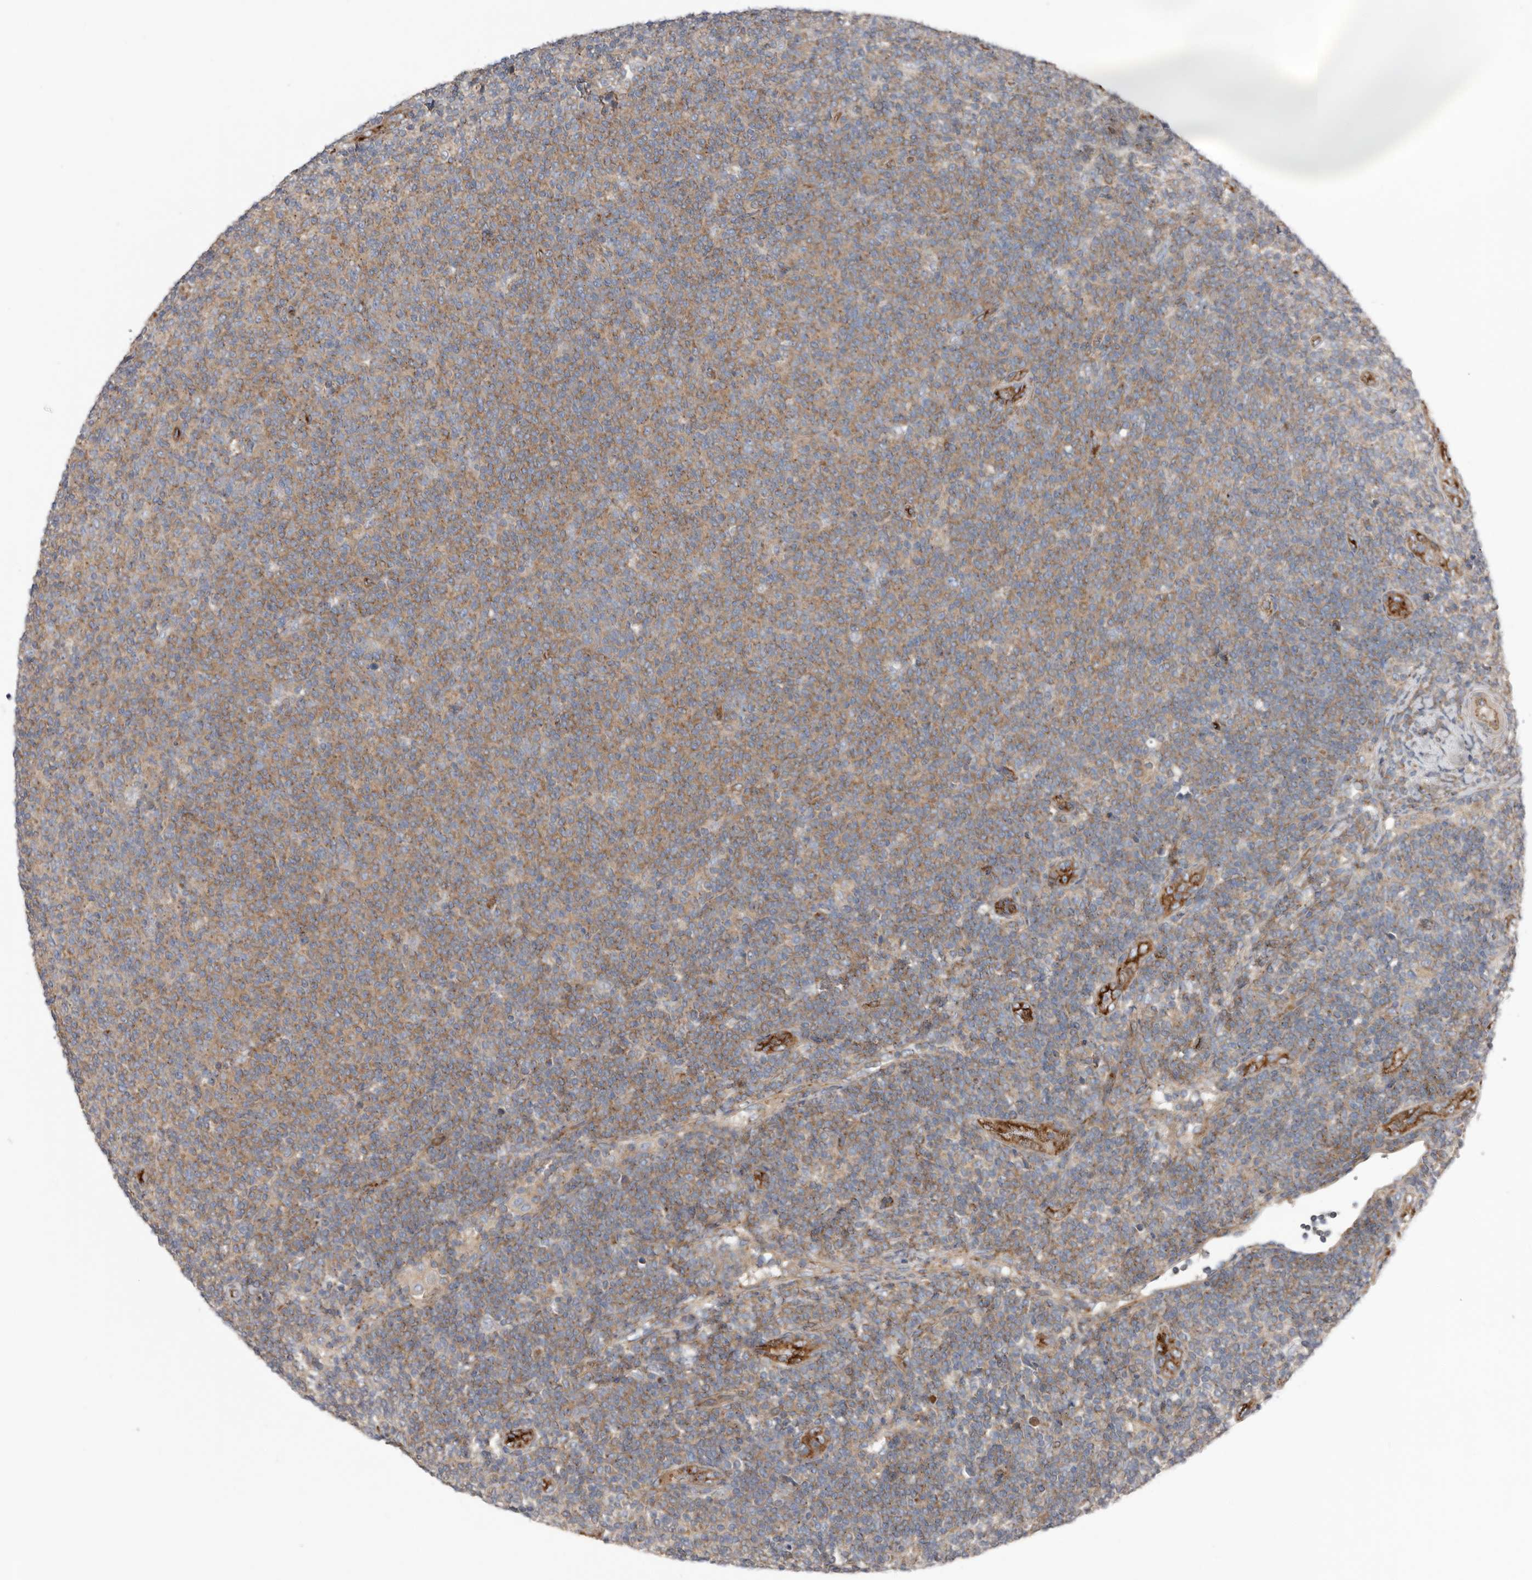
{"staining": {"intensity": "moderate", "quantity": ">75%", "location": "cytoplasmic/membranous"}, "tissue": "lymphoma", "cell_type": "Tumor cells", "image_type": "cancer", "snomed": [{"axis": "morphology", "description": "Malignant lymphoma, non-Hodgkin's type, Low grade"}, {"axis": "topography", "description": "Lymph node"}], "caption": "Tumor cells exhibit moderate cytoplasmic/membranous staining in about >75% of cells in lymphoma.", "gene": "LUZP1", "patient": {"sex": "male", "age": 66}}